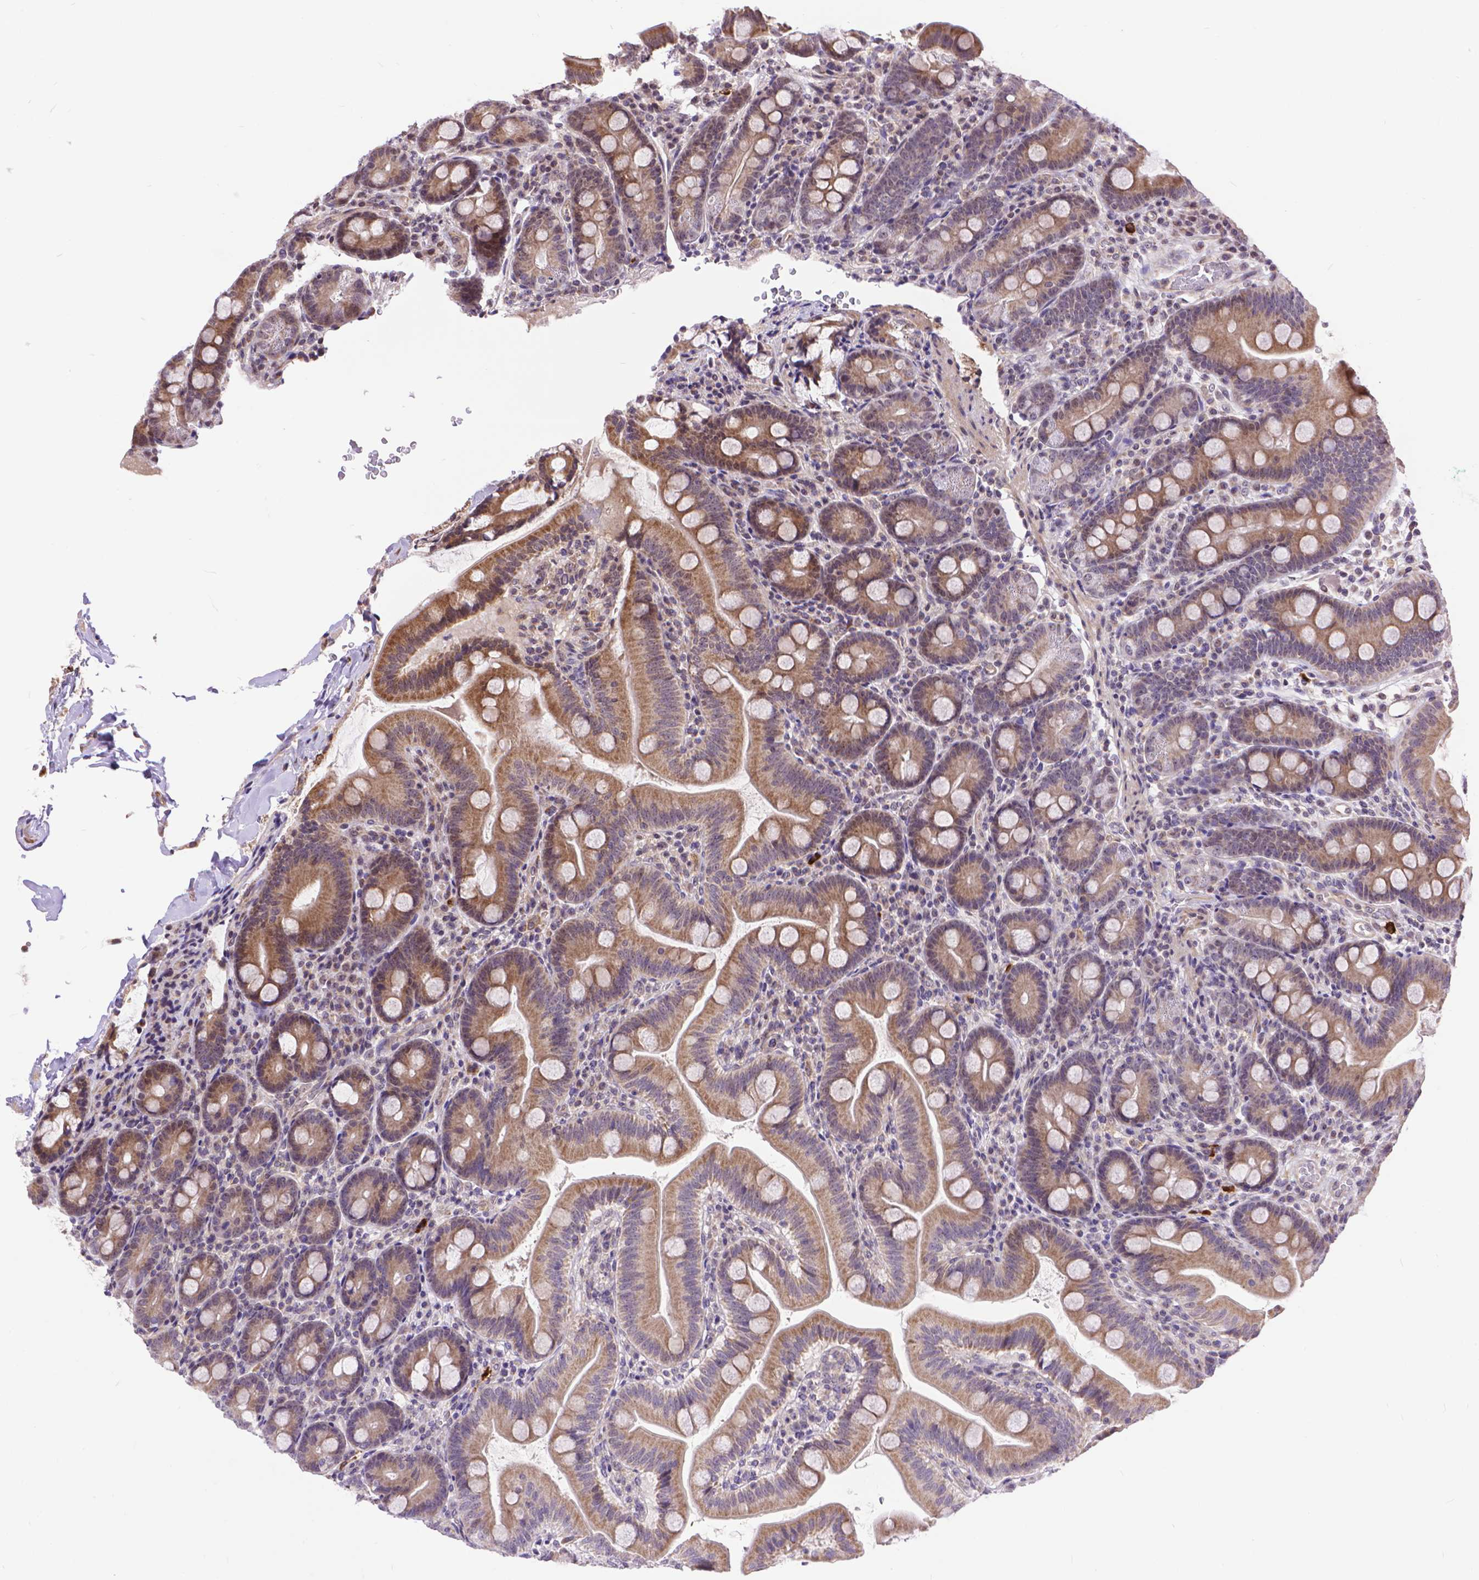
{"staining": {"intensity": "moderate", "quantity": ">75%", "location": "cytoplasmic/membranous"}, "tissue": "duodenum", "cell_type": "Glandular cells", "image_type": "normal", "snomed": [{"axis": "morphology", "description": "Normal tissue, NOS"}, {"axis": "topography", "description": "Duodenum"}], "caption": "Duodenum stained for a protein demonstrates moderate cytoplasmic/membranous positivity in glandular cells. The staining is performed using DAB (3,3'-diaminobenzidine) brown chromogen to label protein expression. The nuclei are counter-stained blue using hematoxylin.", "gene": "TMEM135", "patient": {"sex": "male", "age": 59}}